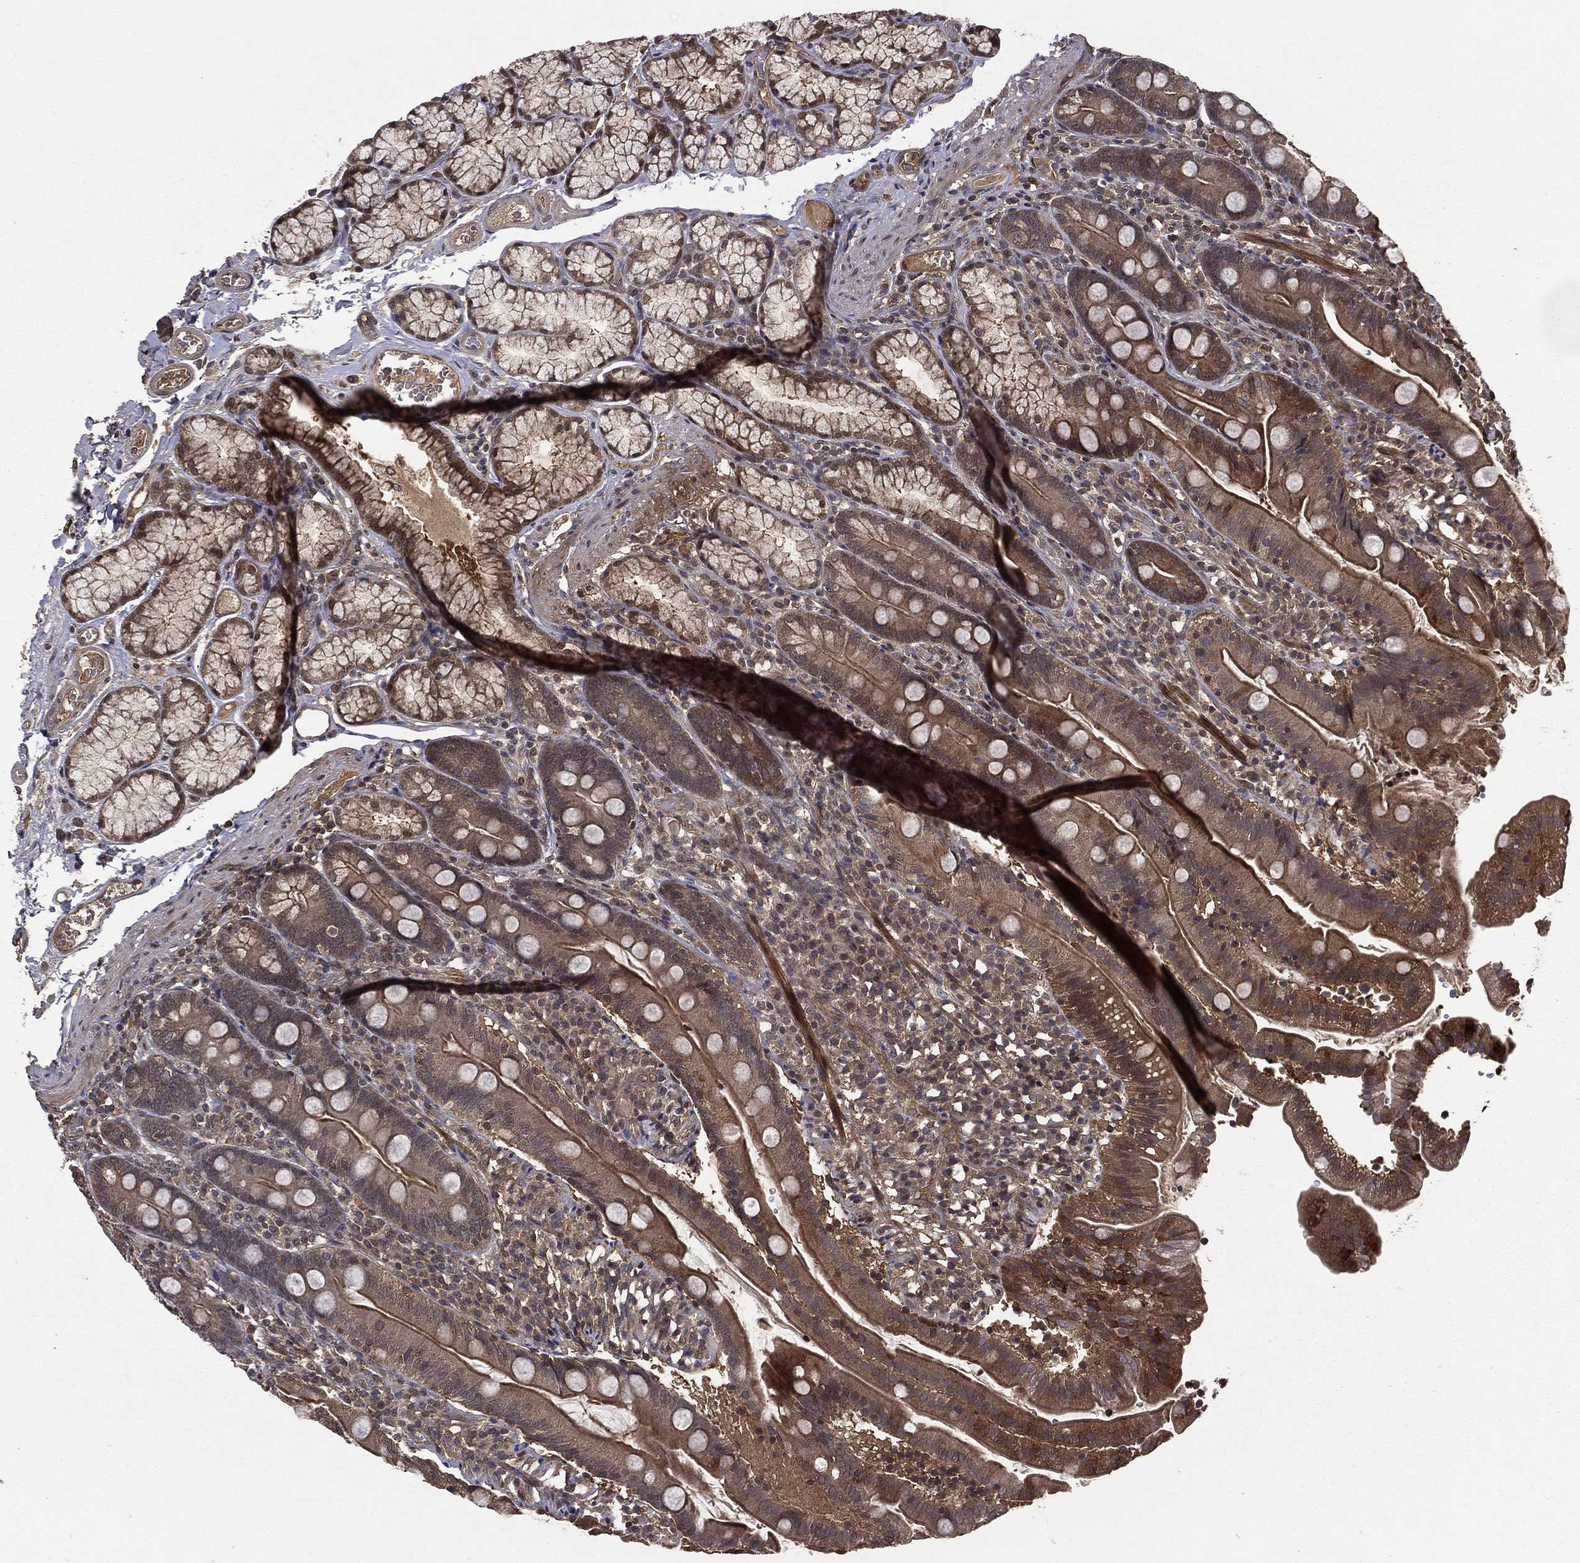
{"staining": {"intensity": "moderate", "quantity": "25%-75%", "location": "cytoplasmic/membranous"}, "tissue": "duodenum", "cell_type": "Glandular cells", "image_type": "normal", "snomed": [{"axis": "morphology", "description": "Normal tissue, NOS"}, {"axis": "topography", "description": "Duodenum"}], "caption": "Immunohistochemistry (IHC) of unremarkable duodenum shows medium levels of moderate cytoplasmic/membranous expression in approximately 25%-75% of glandular cells.", "gene": "FGD1", "patient": {"sex": "female", "age": 67}}